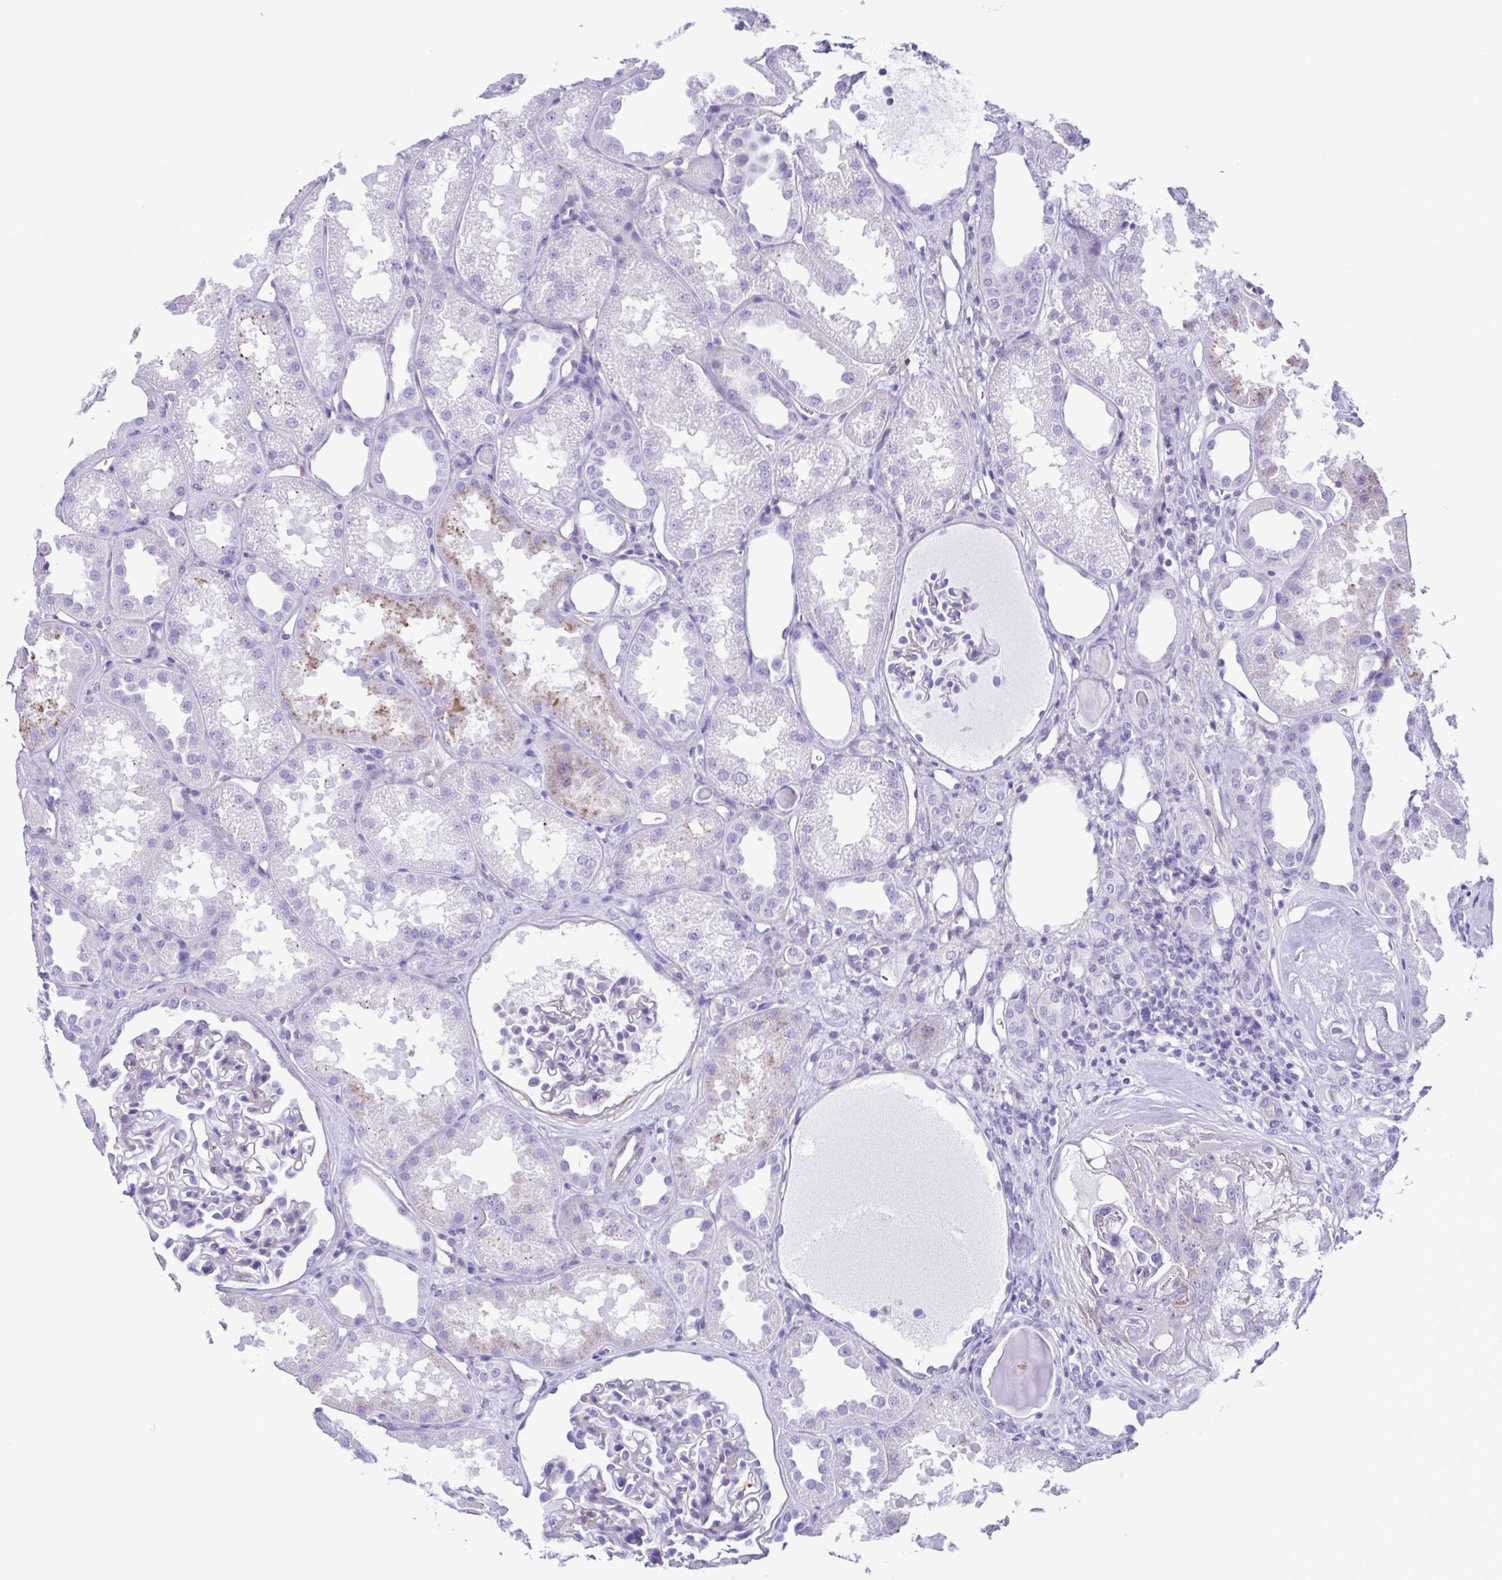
{"staining": {"intensity": "negative", "quantity": "none", "location": "none"}, "tissue": "kidney", "cell_type": "Cells in glomeruli", "image_type": "normal", "snomed": [{"axis": "morphology", "description": "Normal tissue, NOS"}, {"axis": "topography", "description": "Kidney"}], "caption": "Cells in glomeruli are negative for protein expression in unremarkable human kidney. The staining is performed using DAB (3,3'-diaminobenzidine) brown chromogen with nuclei counter-stained in using hematoxylin.", "gene": "CYP11B1", "patient": {"sex": "male", "age": 61}}